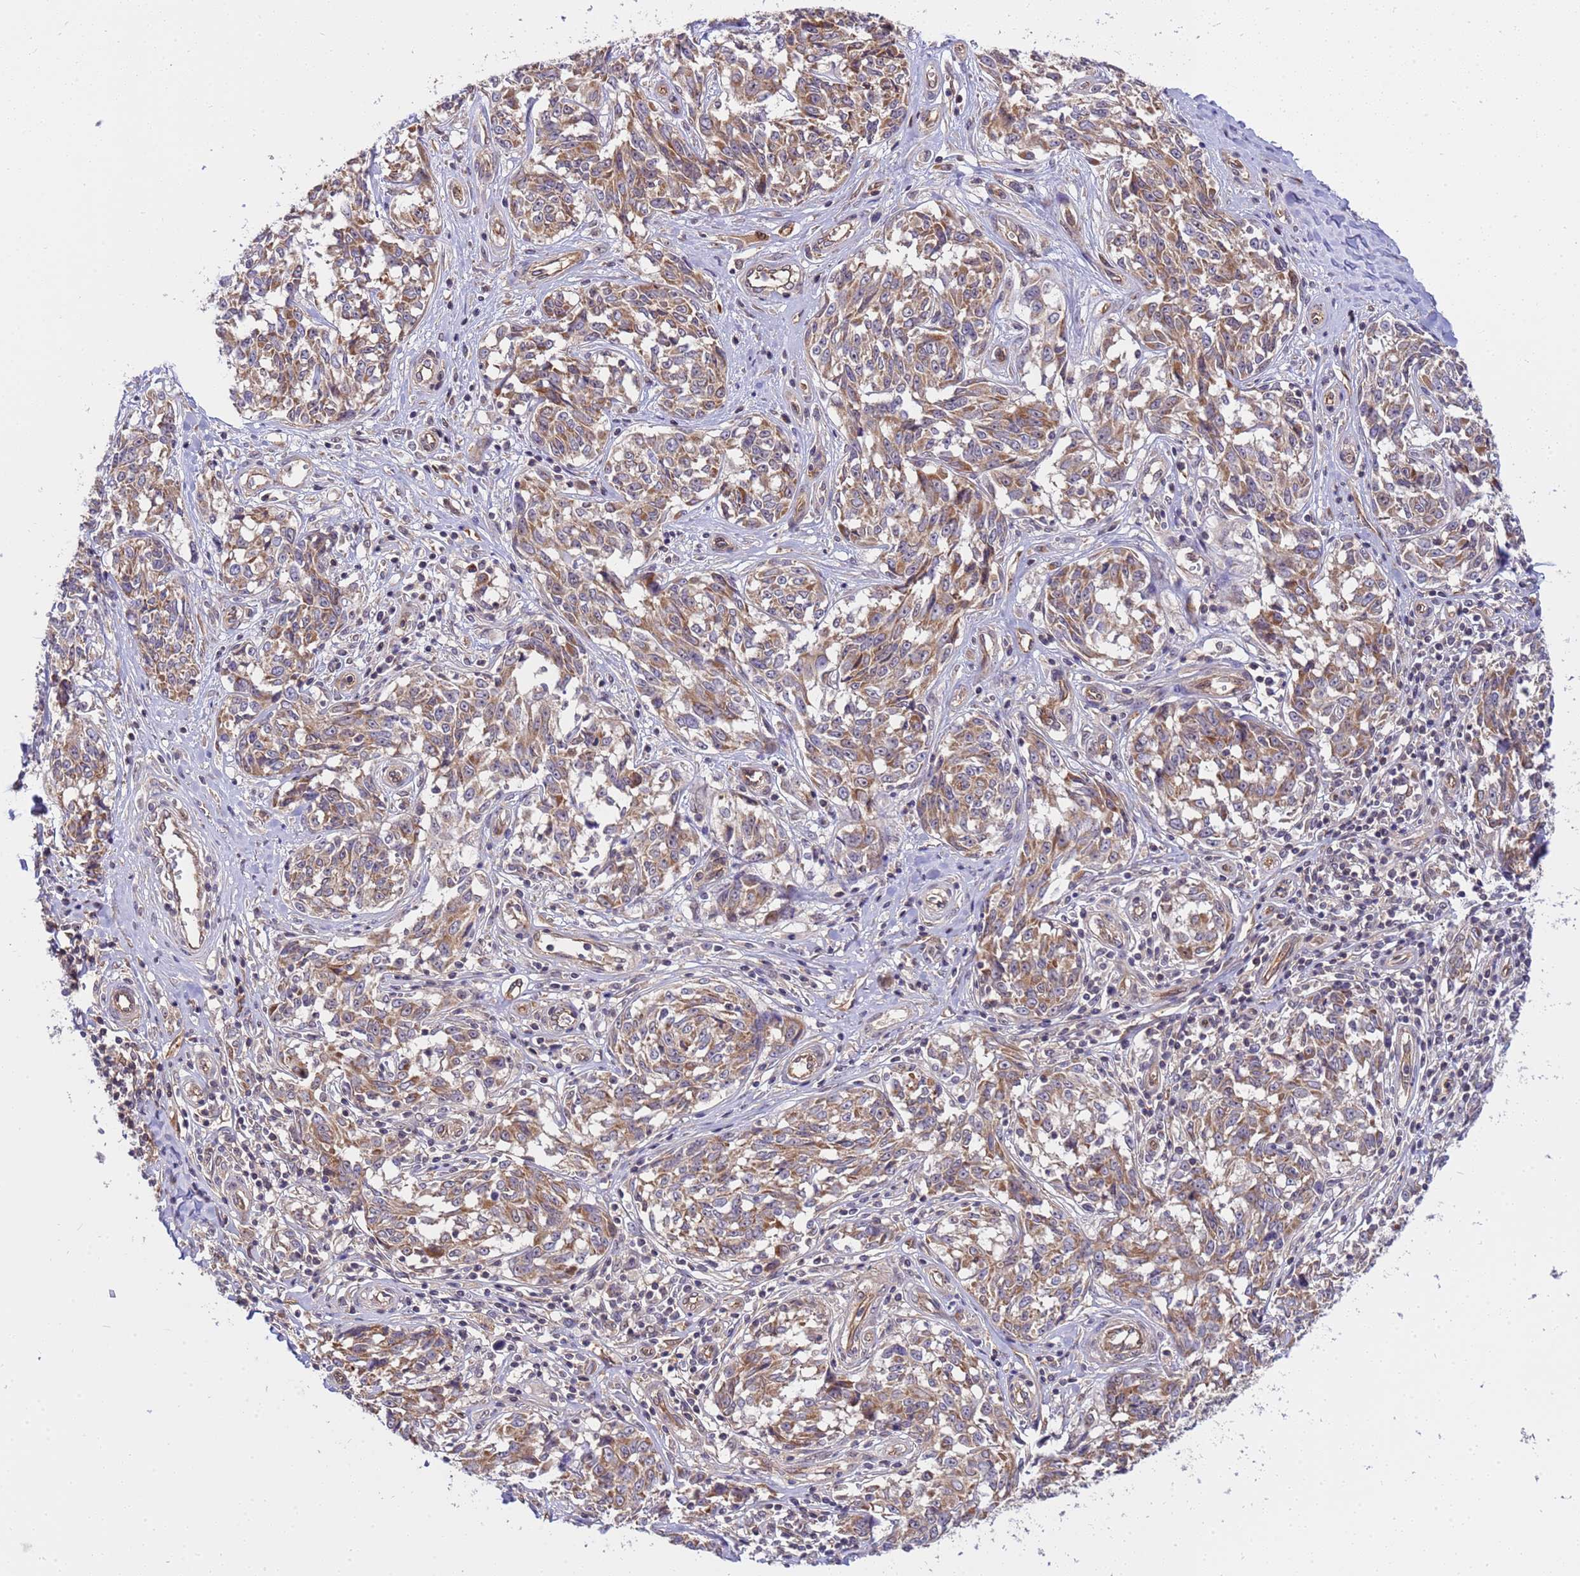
{"staining": {"intensity": "moderate", "quantity": ">75%", "location": "cytoplasmic/membranous"}, "tissue": "melanoma", "cell_type": "Tumor cells", "image_type": "cancer", "snomed": [{"axis": "morphology", "description": "Normal tissue, NOS"}, {"axis": "morphology", "description": "Malignant melanoma, NOS"}, {"axis": "topography", "description": "Skin"}], "caption": "Brown immunohistochemical staining in melanoma exhibits moderate cytoplasmic/membranous staining in about >75% of tumor cells.", "gene": "SMCO3", "patient": {"sex": "female", "age": 64}}